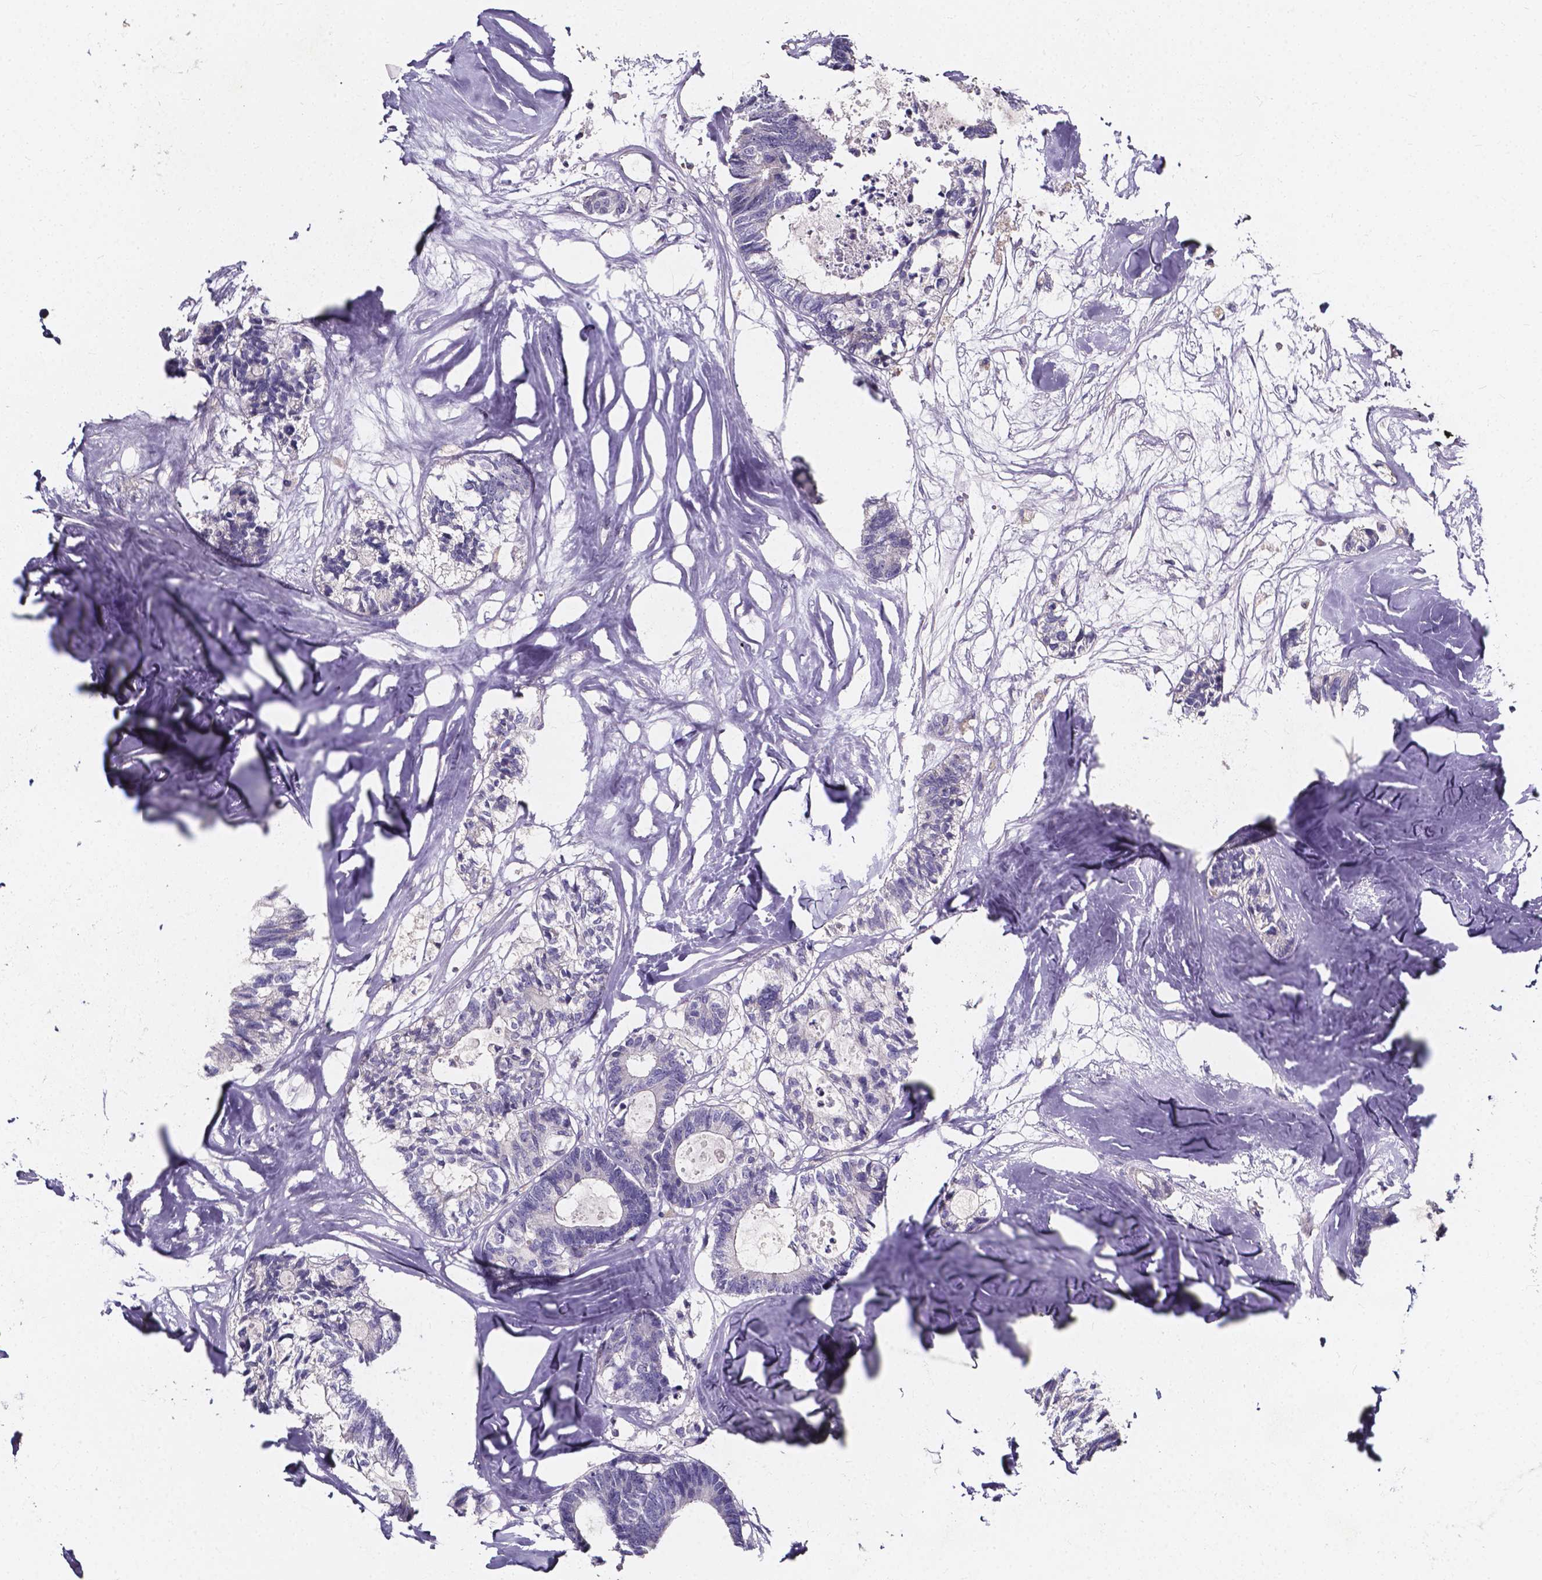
{"staining": {"intensity": "negative", "quantity": "none", "location": "none"}, "tissue": "colorectal cancer", "cell_type": "Tumor cells", "image_type": "cancer", "snomed": [{"axis": "morphology", "description": "Adenocarcinoma, NOS"}, {"axis": "topography", "description": "Colon"}, {"axis": "topography", "description": "Rectum"}], "caption": "Immunohistochemistry (IHC) of colorectal cancer (adenocarcinoma) displays no positivity in tumor cells.", "gene": "THEMIS", "patient": {"sex": "male", "age": 57}}